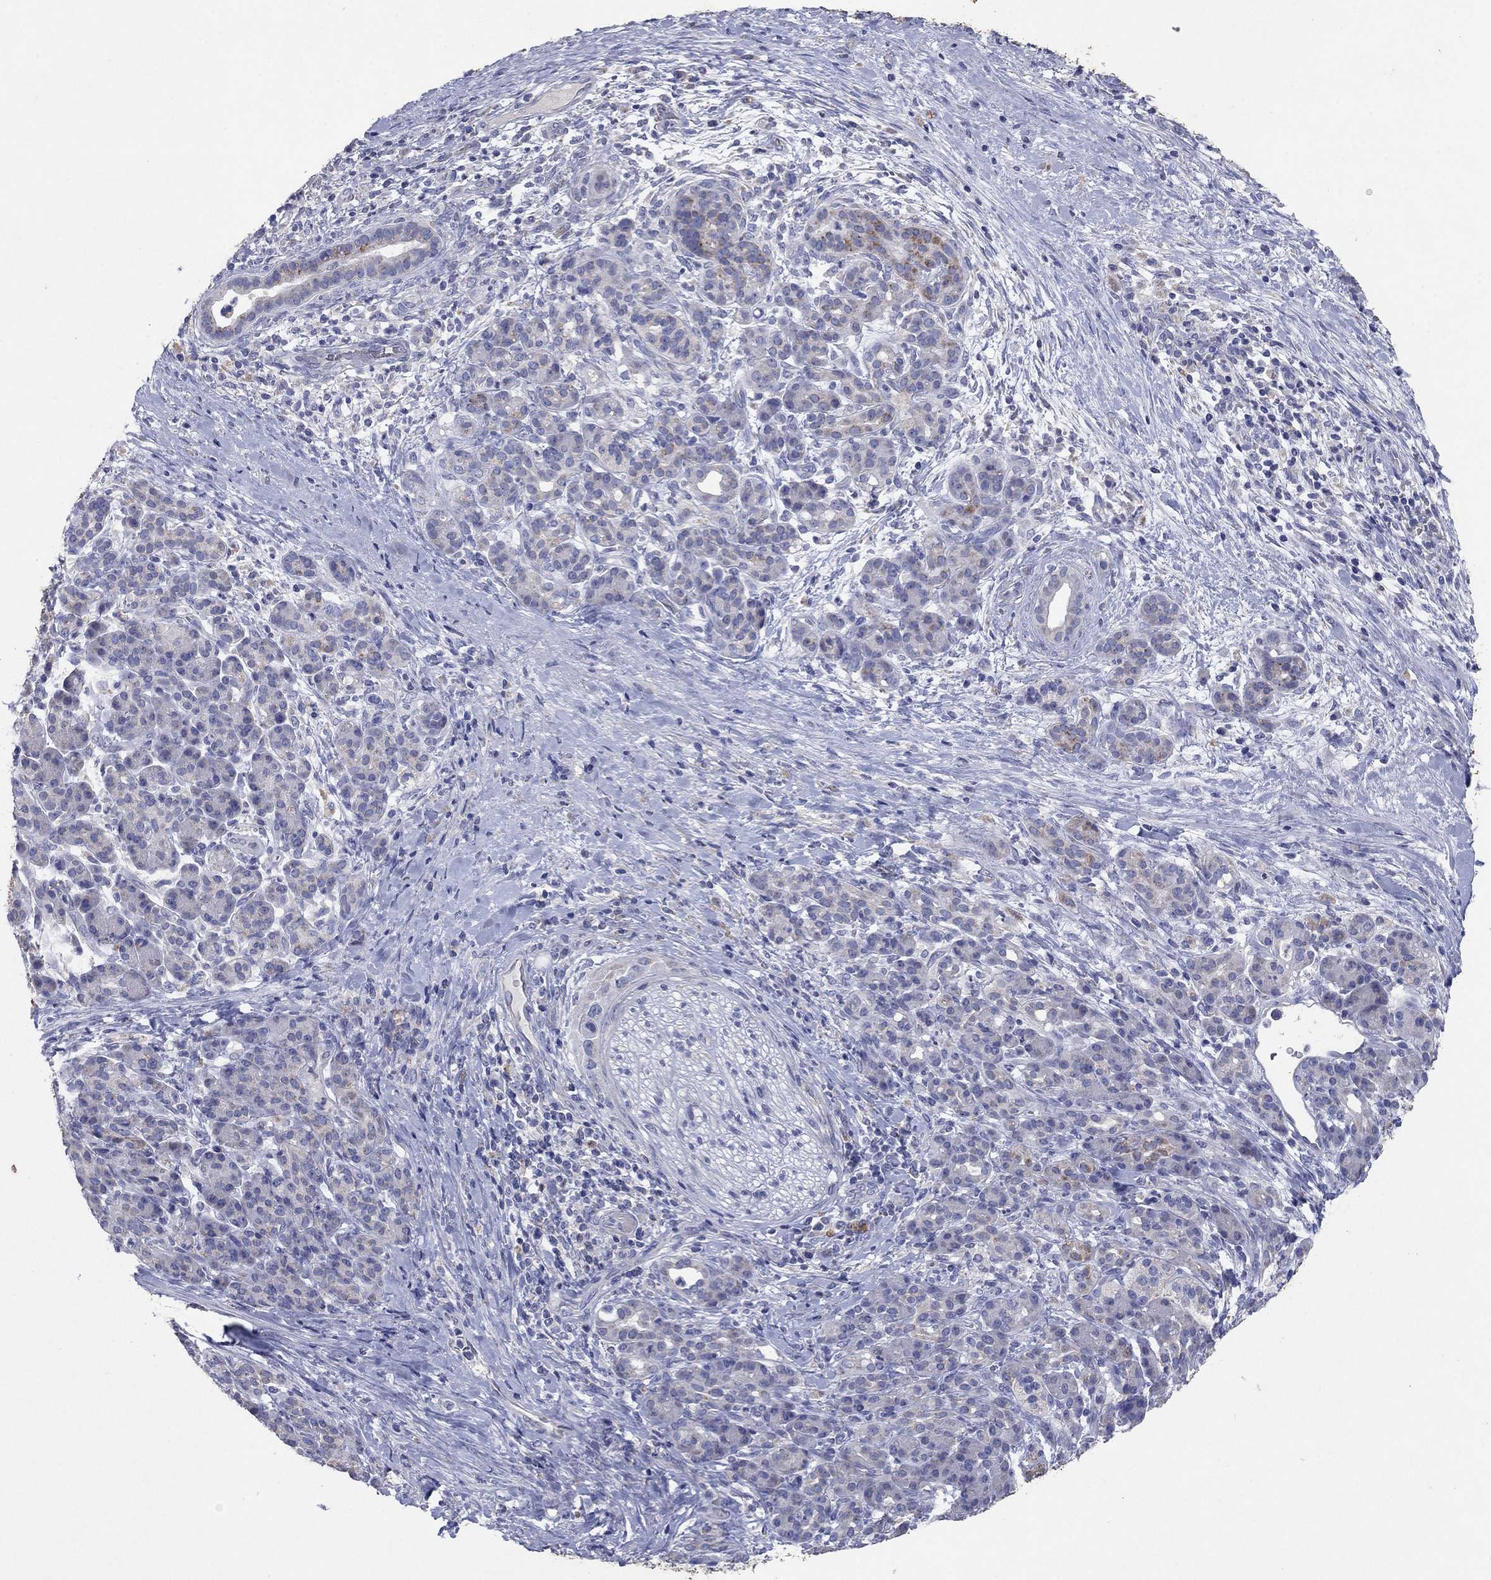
{"staining": {"intensity": "negative", "quantity": "none", "location": "none"}, "tissue": "pancreatic cancer", "cell_type": "Tumor cells", "image_type": "cancer", "snomed": [{"axis": "morphology", "description": "Adenocarcinoma, NOS"}, {"axis": "topography", "description": "Pancreas"}], "caption": "Immunohistochemistry photomicrograph of pancreatic cancer (adenocarcinoma) stained for a protein (brown), which exhibits no positivity in tumor cells. Nuclei are stained in blue.", "gene": "PTGDS", "patient": {"sex": "male", "age": 44}}